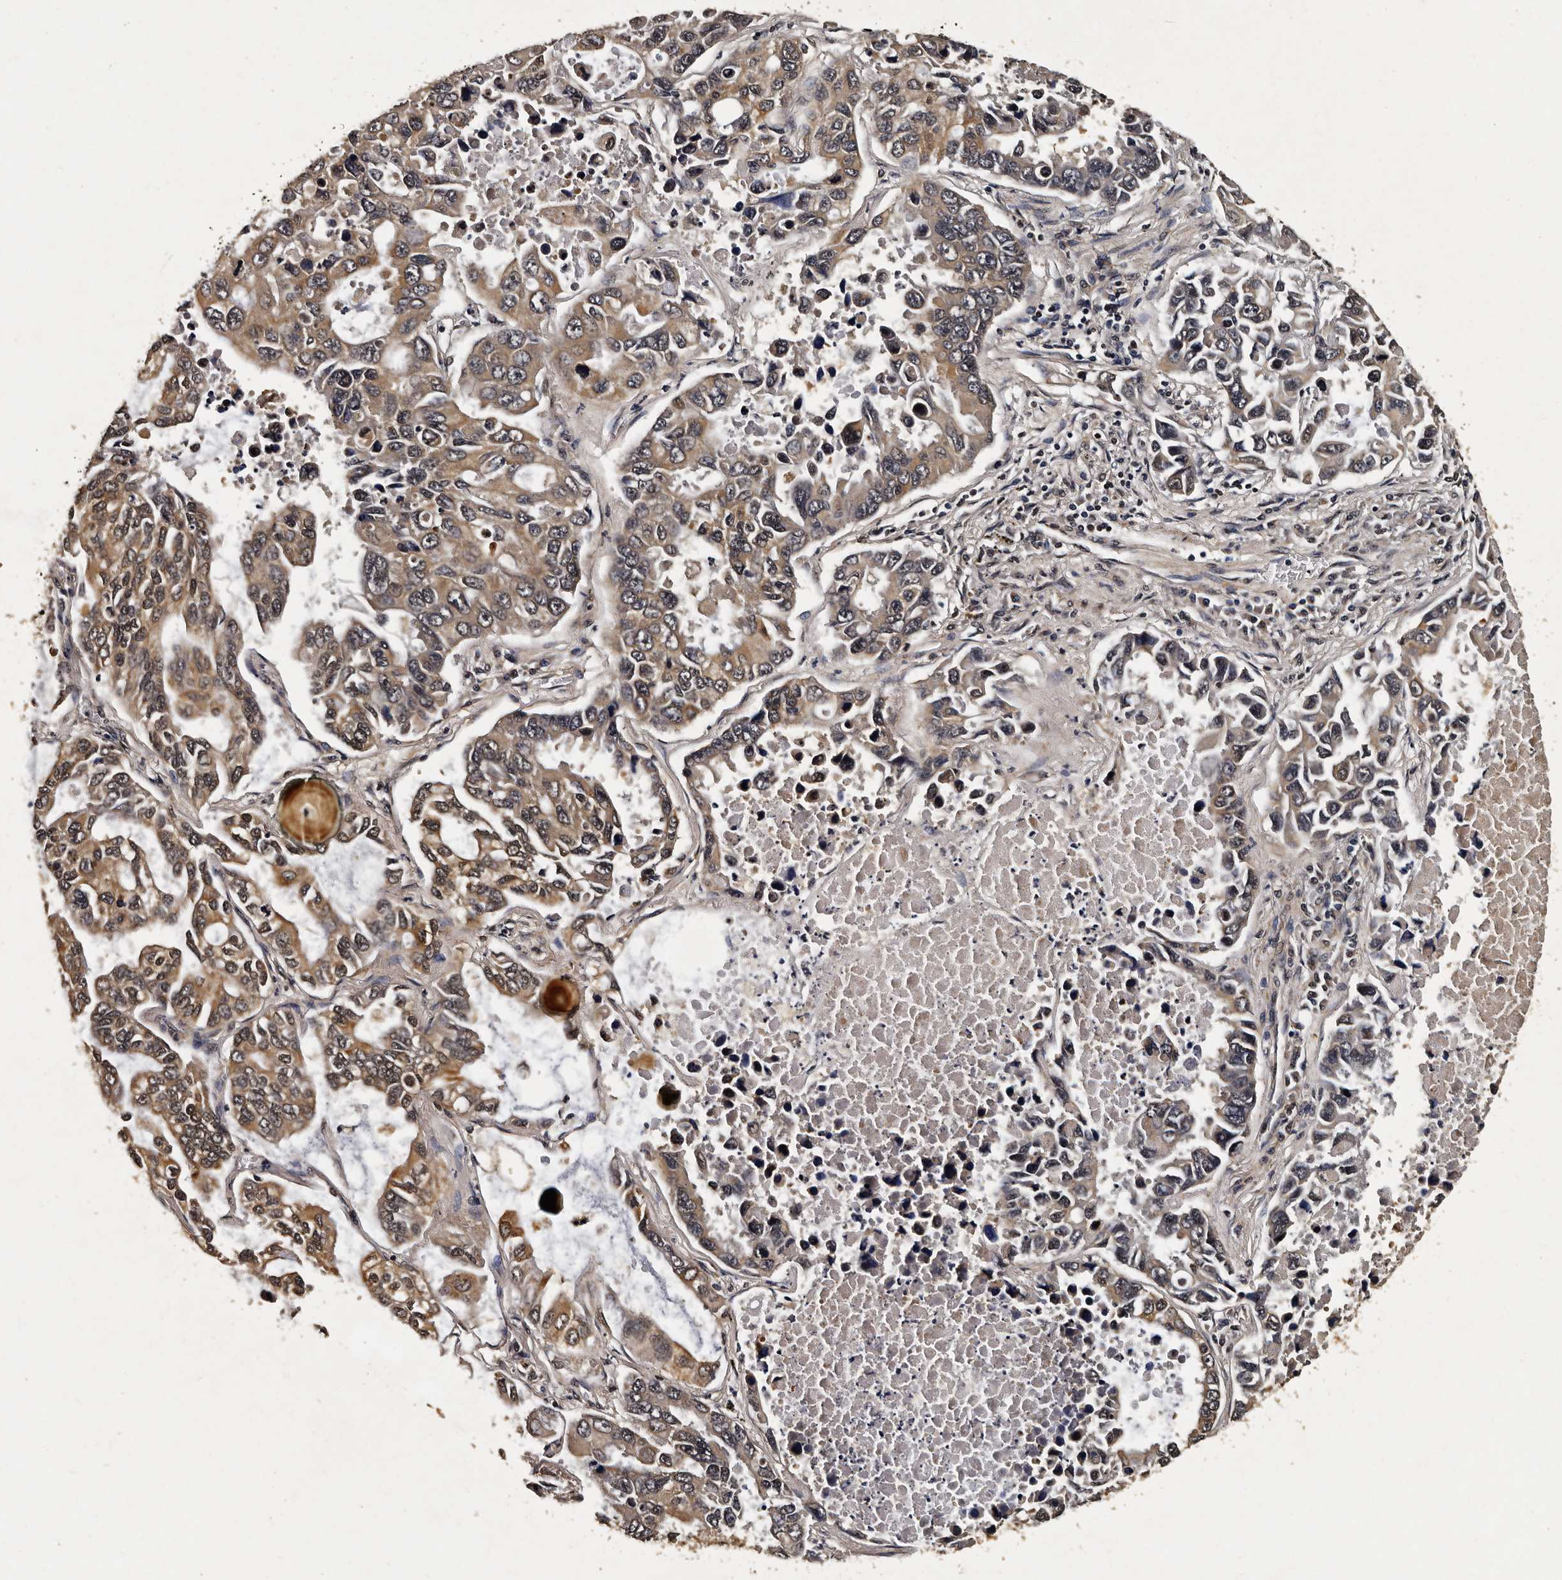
{"staining": {"intensity": "moderate", "quantity": ">75%", "location": "cytoplasmic/membranous,nuclear"}, "tissue": "lung cancer", "cell_type": "Tumor cells", "image_type": "cancer", "snomed": [{"axis": "morphology", "description": "Adenocarcinoma, NOS"}, {"axis": "topography", "description": "Lung"}], "caption": "IHC histopathology image of human lung adenocarcinoma stained for a protein (brown), which exhibits medium levels of moderate cytoplasmic/membranous and nuclear expression in approximately >75% of tumor cells.", "gene": "CPNE3", "patient": {"sex": "male", "age": 64}}